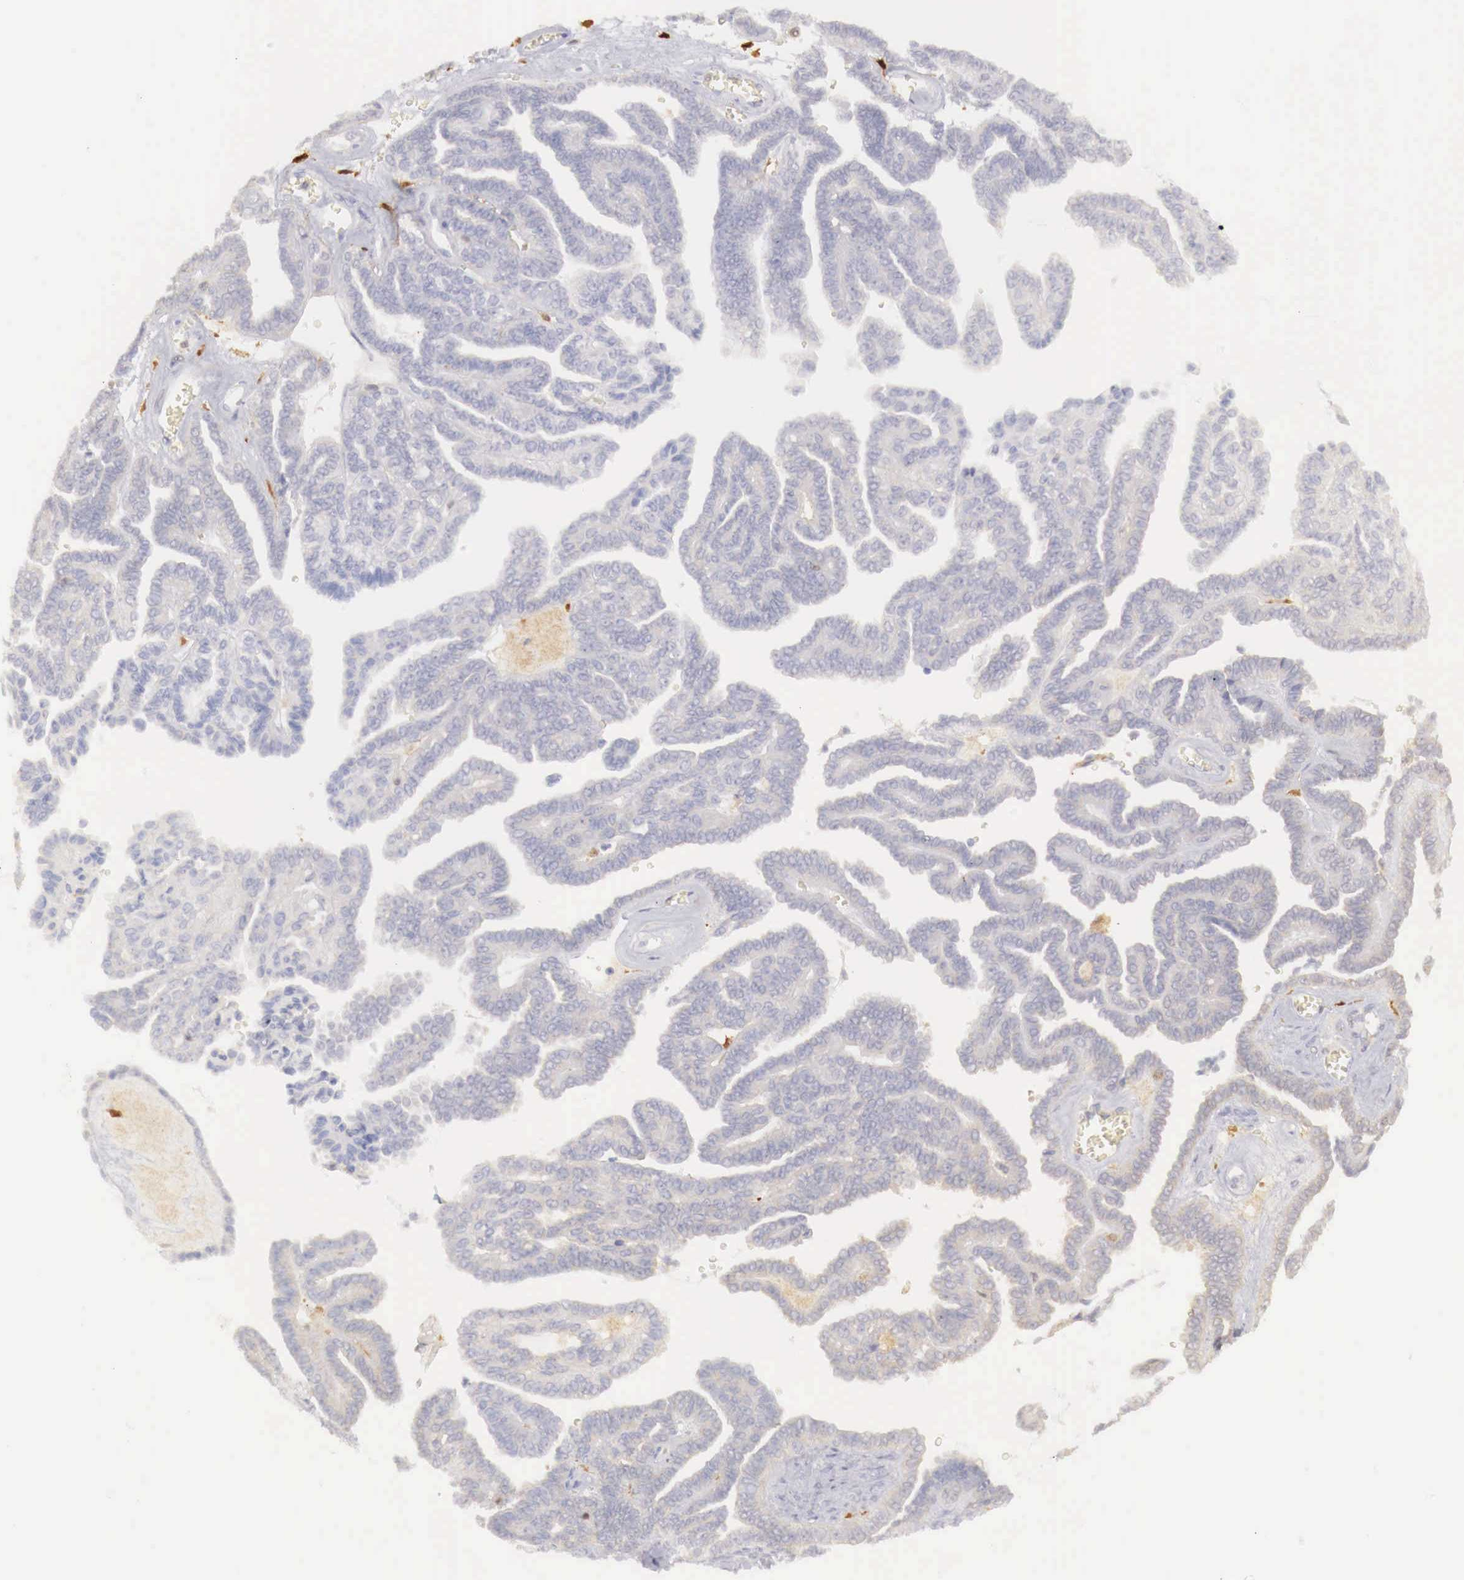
{"staining": {"intensity": "negative", "quantity": "none", "location": "none"}, "tissue": "ovarian cancer", "cell_type": "Tumor cells", "image_type": "cancer", "snomed": [{"axis": "morphology", "description": "Cystadenocarcinoma, serous, NOS"}, {"axis": "topography", "description": "Ovary"}], "caption": "A micrograph of ovarian cancer (serous cystadenocarcinoma) stained for a protein shows no brown staining in tumor cells.", "gene": "RENBP", "patient": {"sex": "female", "age": 71}}